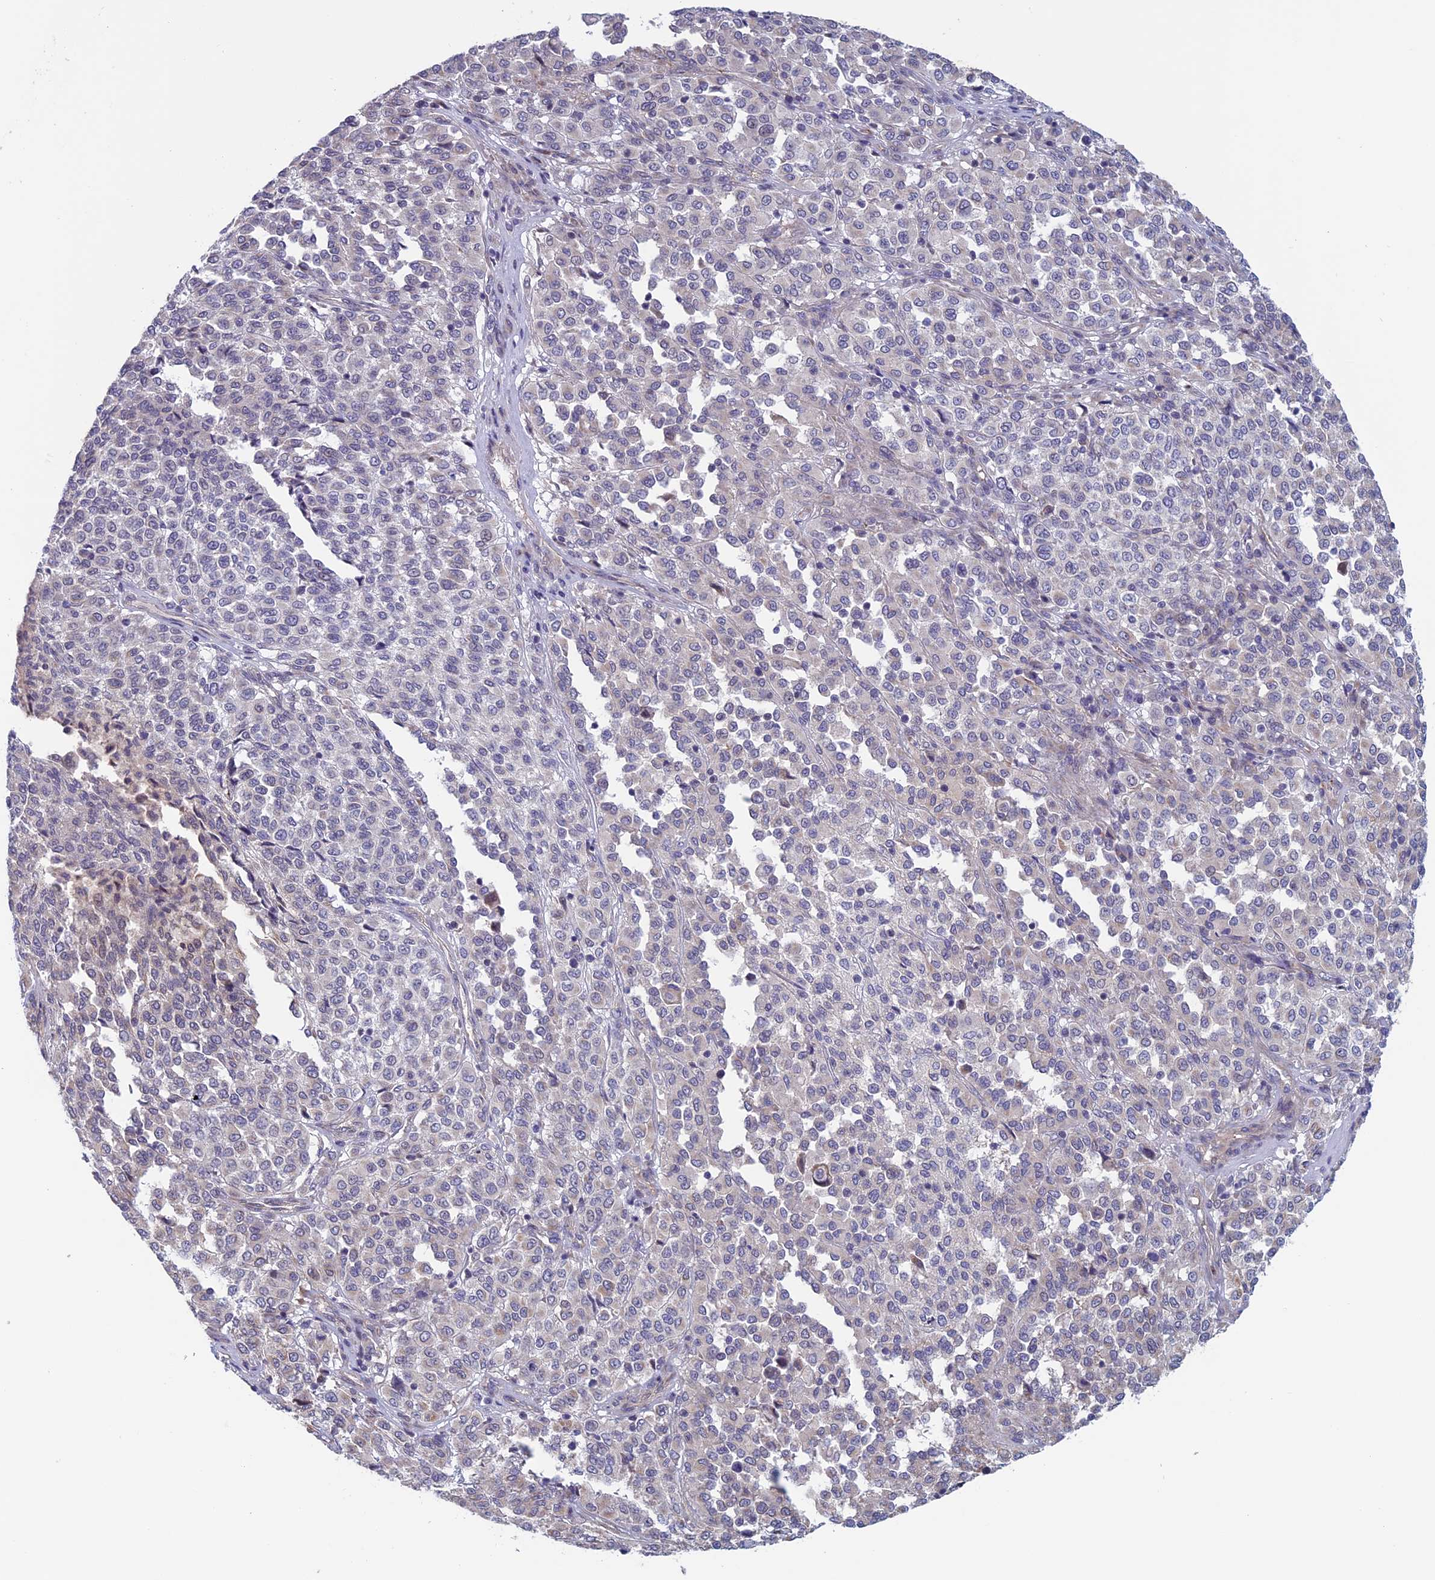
{"staining": {"intensity": "negative", "quantity": "none", "location": "none"}, "tissue": "melanoma", "cell_type": "Tumor cells", "image_type": "cancer", "snomed": [{"axis": "morphology", "description": "Malignant melanoma, Metastatic site"}, {"axis": "topography", "description": "Pancreas"}], "caption": "IHC of melanoma reveals no staining in tumor cells. Nuclei are stained in blue.", "gene": "BCL2L10", "patient": {"sex": "female", "age": 30}}